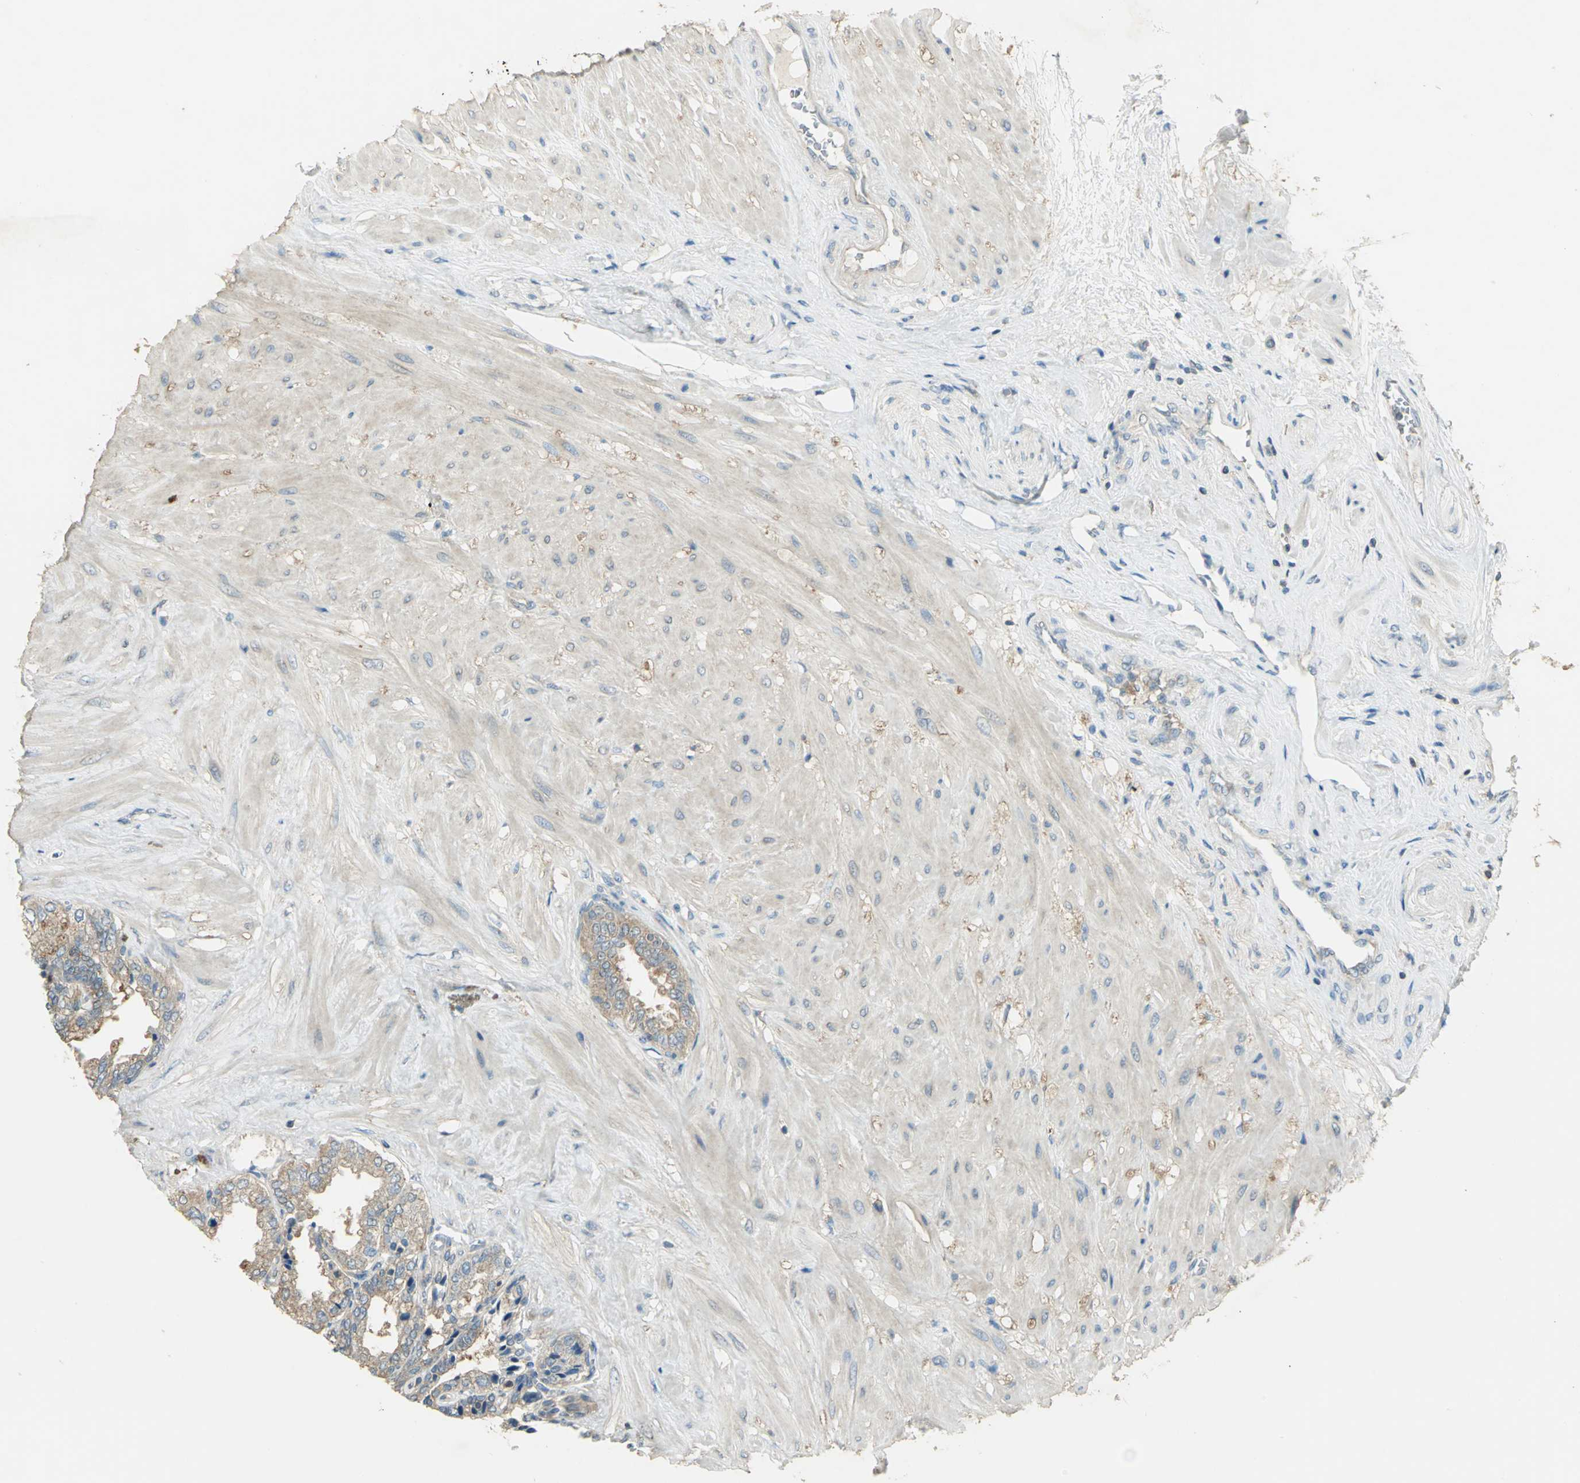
{"staining": {"intensity": "moderate", "quantity": ">75%", "location": "cytoplasmic/membranous"}, "tissue": "seminal vesicle", "cell_type": "Glandular cells", "image_type": "normal", "snomed": [{"axis": "morphology", "description": "Normal tissue, NOS"}, {"axis": "topography", "description": "Seminal veicle"}], "caption": "Seminal vesicle was stained to show a protein in brown. There is medium levels of moderate cytoplasmic/membranous positivity in about >75% of glandular cells. The protein is shown in brown color, while the nuclei are stained blue.", "gene": "SHC2", "patient": {"sex": "male", "age": 46}}